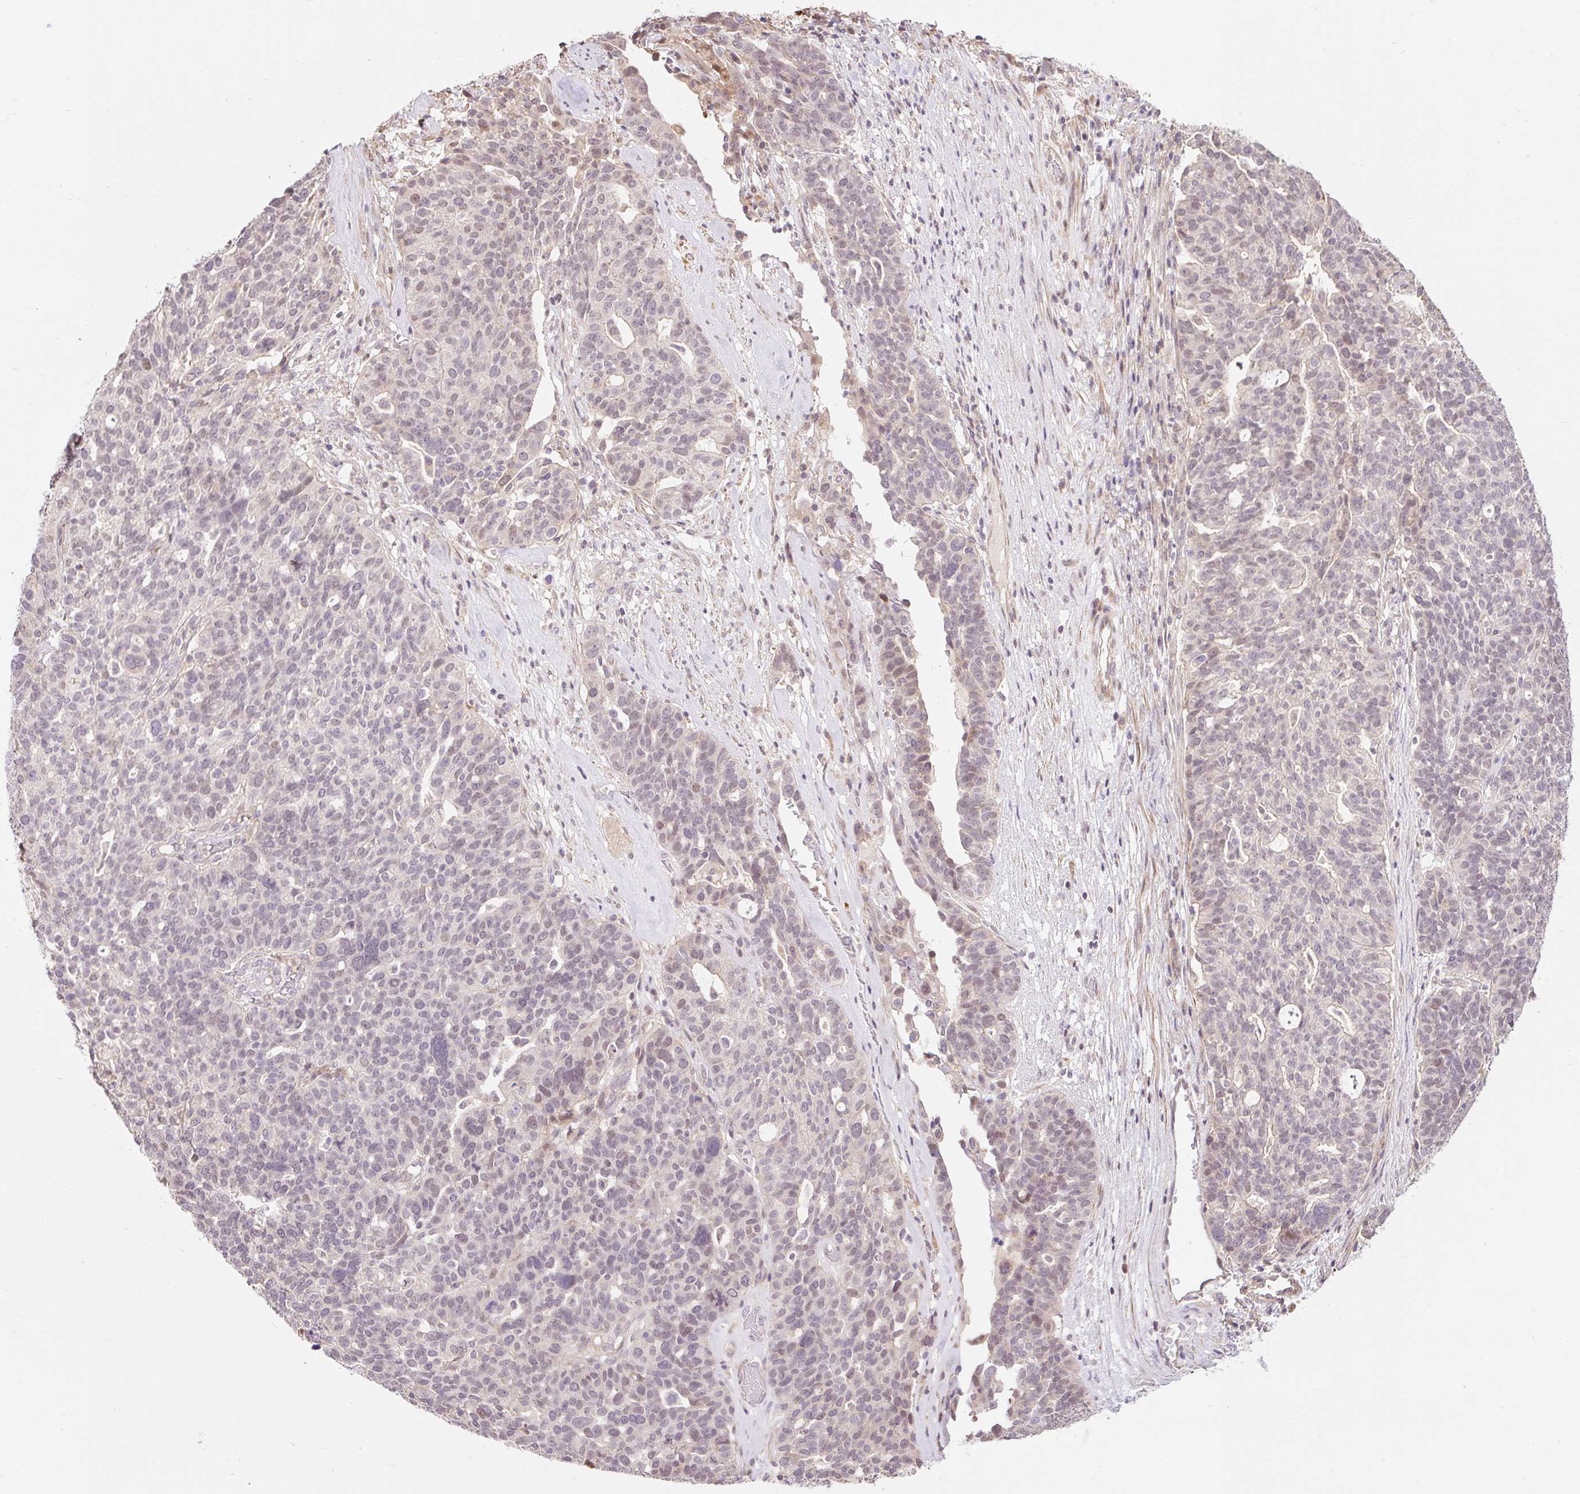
{"staining": {"intensity": "moderate", "quantity": "25%-75%", "location": "cytoplasmic/membranous,nuclear"}, "tissue": "ovarian cancer", "cell_type": "Tumor cells", "image_type": "cancer", "snomed": [{"axis": "morphology", "description": "Cystadenocarcinoma, serous, NOS"}, {"axis": "topography", "description": "Ovary"}], "caption": "Approximately 25%-75% of tumor cells in human serous cystadenocarcinoma (ovarian) demonstrate moderate cytoplasmic/membranous and nuclear protein positivity as visualized by brown immunohistochemical staining.", "gene": "EMC10", "patient": {"sex": "female", "age": 59}}